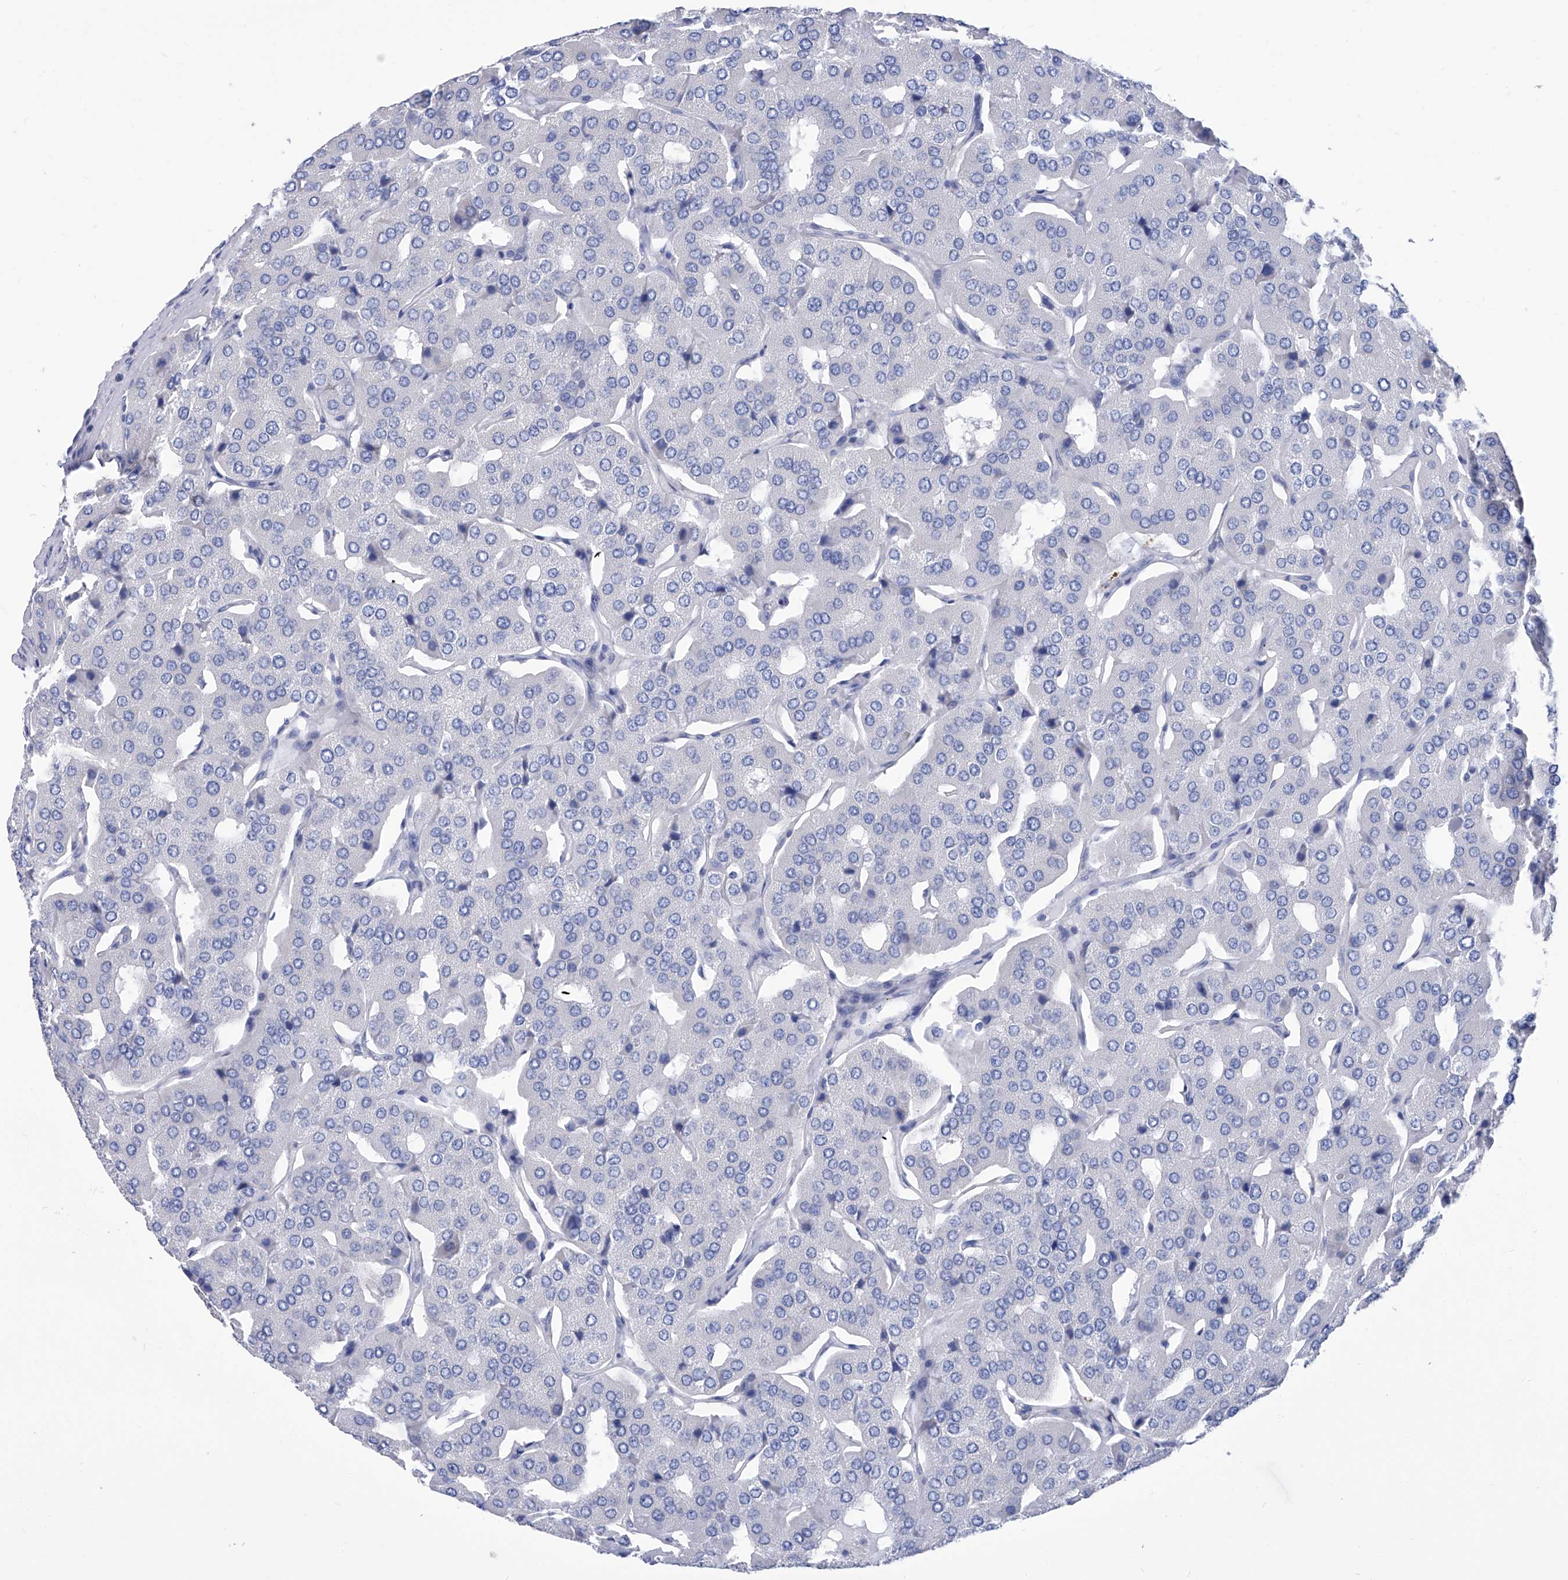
{"staining": {"intensity": "negative", "quantity": "none", "location": "none"}, "tissue": "parathyroid gland", "cell_type": "Glandular cells", "image_type": "normal", "snomed": [{"axis": "morphology", "description": "Normal tissue, NOS"}, {"axis": "morphology", "description": "Adenoma, NOS"}, {"axis": "topography", "description": "Parathyroid gland"}], "caption": "Immunohistochemistry (IHC) photomicrograph of normal human parathyroid gland stained for a protein (brown), which exhibits no expression in glandular cells.", "gene": "SMS", "patient": {"sex": "female", "age": 86}}